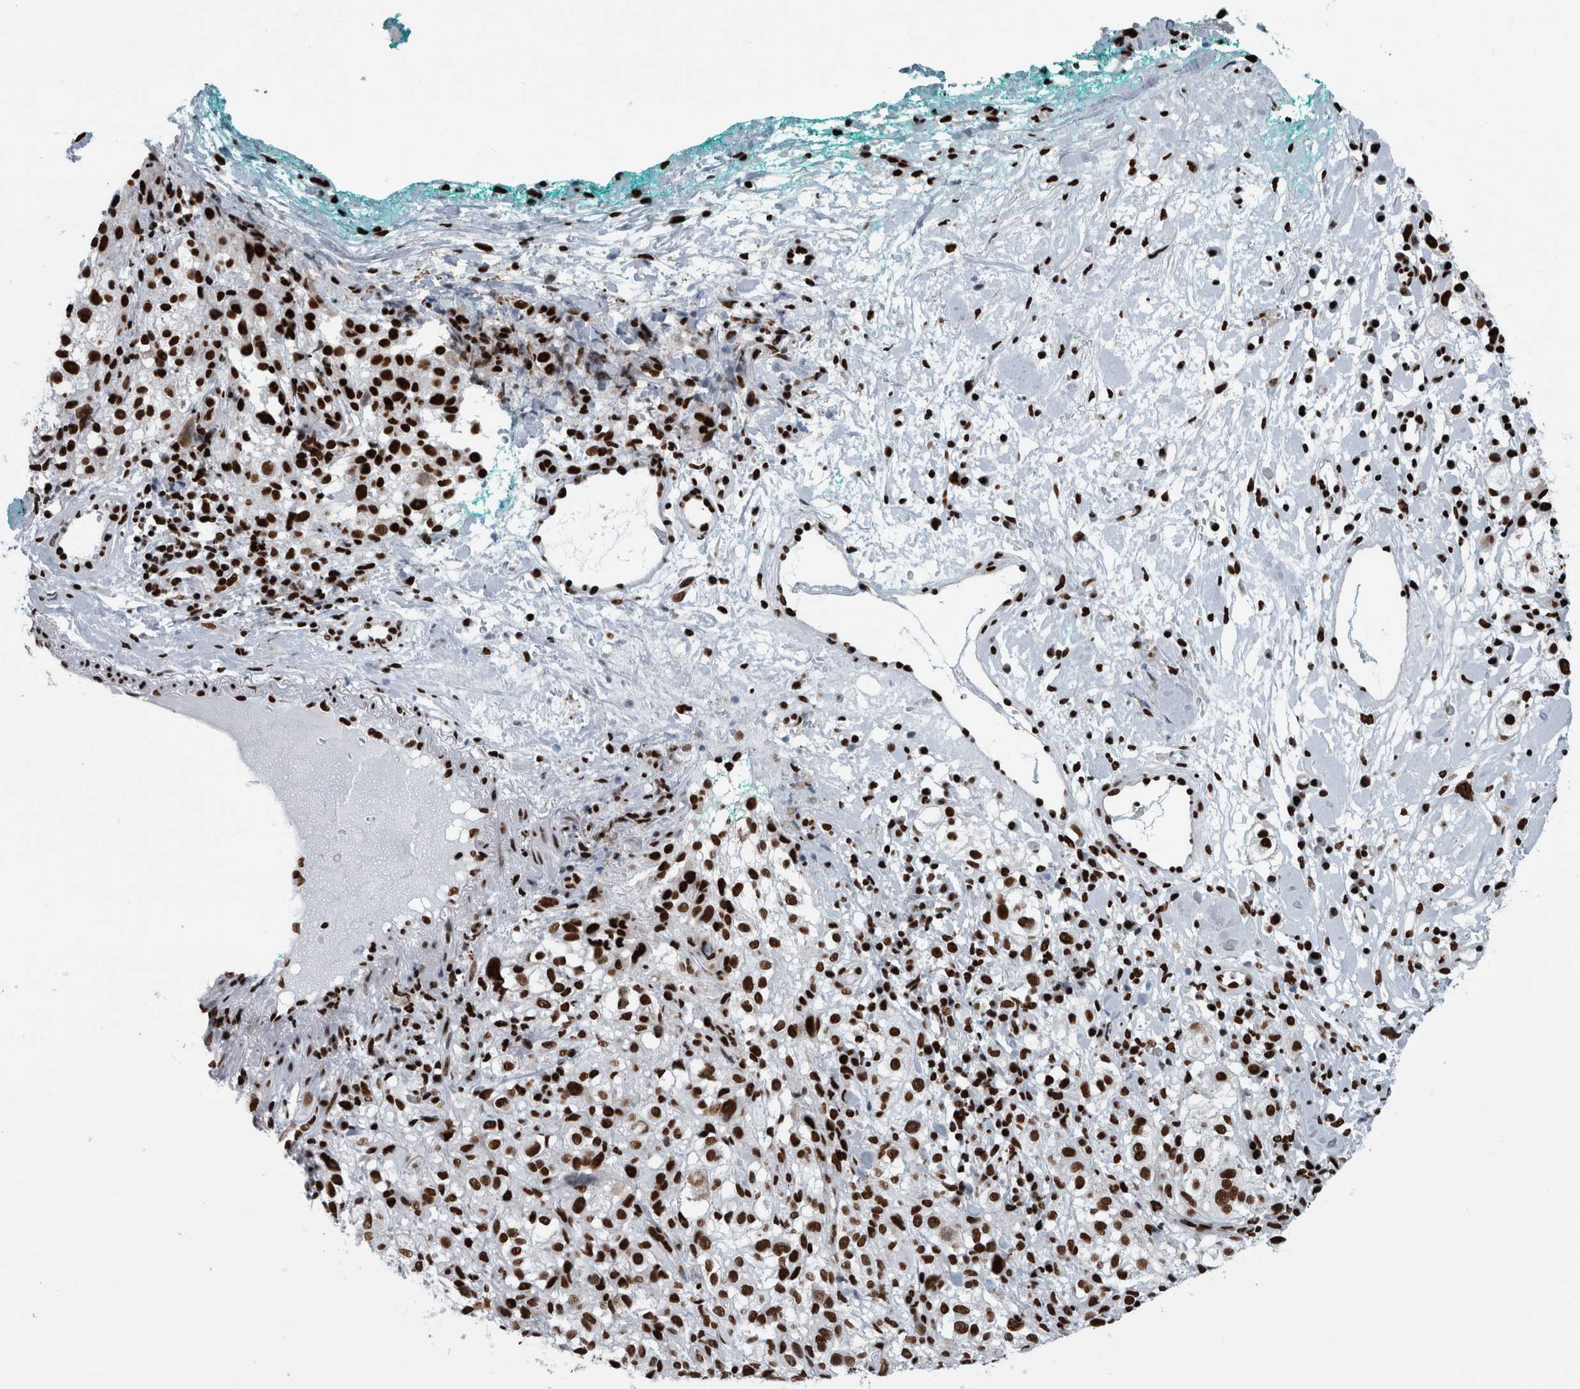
{"staining": {"intensity": "strong", "quantity": ">75%", "location": "nuclear"}, "tissue": "melanoma", "cell_type": "Tumor cells", "image_type": "cancer", "snomed": [{"axis": "morphology", "description": "Necrosis, NOS"}, {"axis": "morphology", "description": "Malignant melanoma, NOS"}, {"axis": "topography", "description": "Skin"}], "caption": "An immunohistochemistry histopathology image of tumor tissue is shown. Protein staining in brown highlights strong nuclear positivity in malignant melanoma within tumor cells.", "gene": "DNMT3A", "patient": {"sex": "female", "age": 87}}